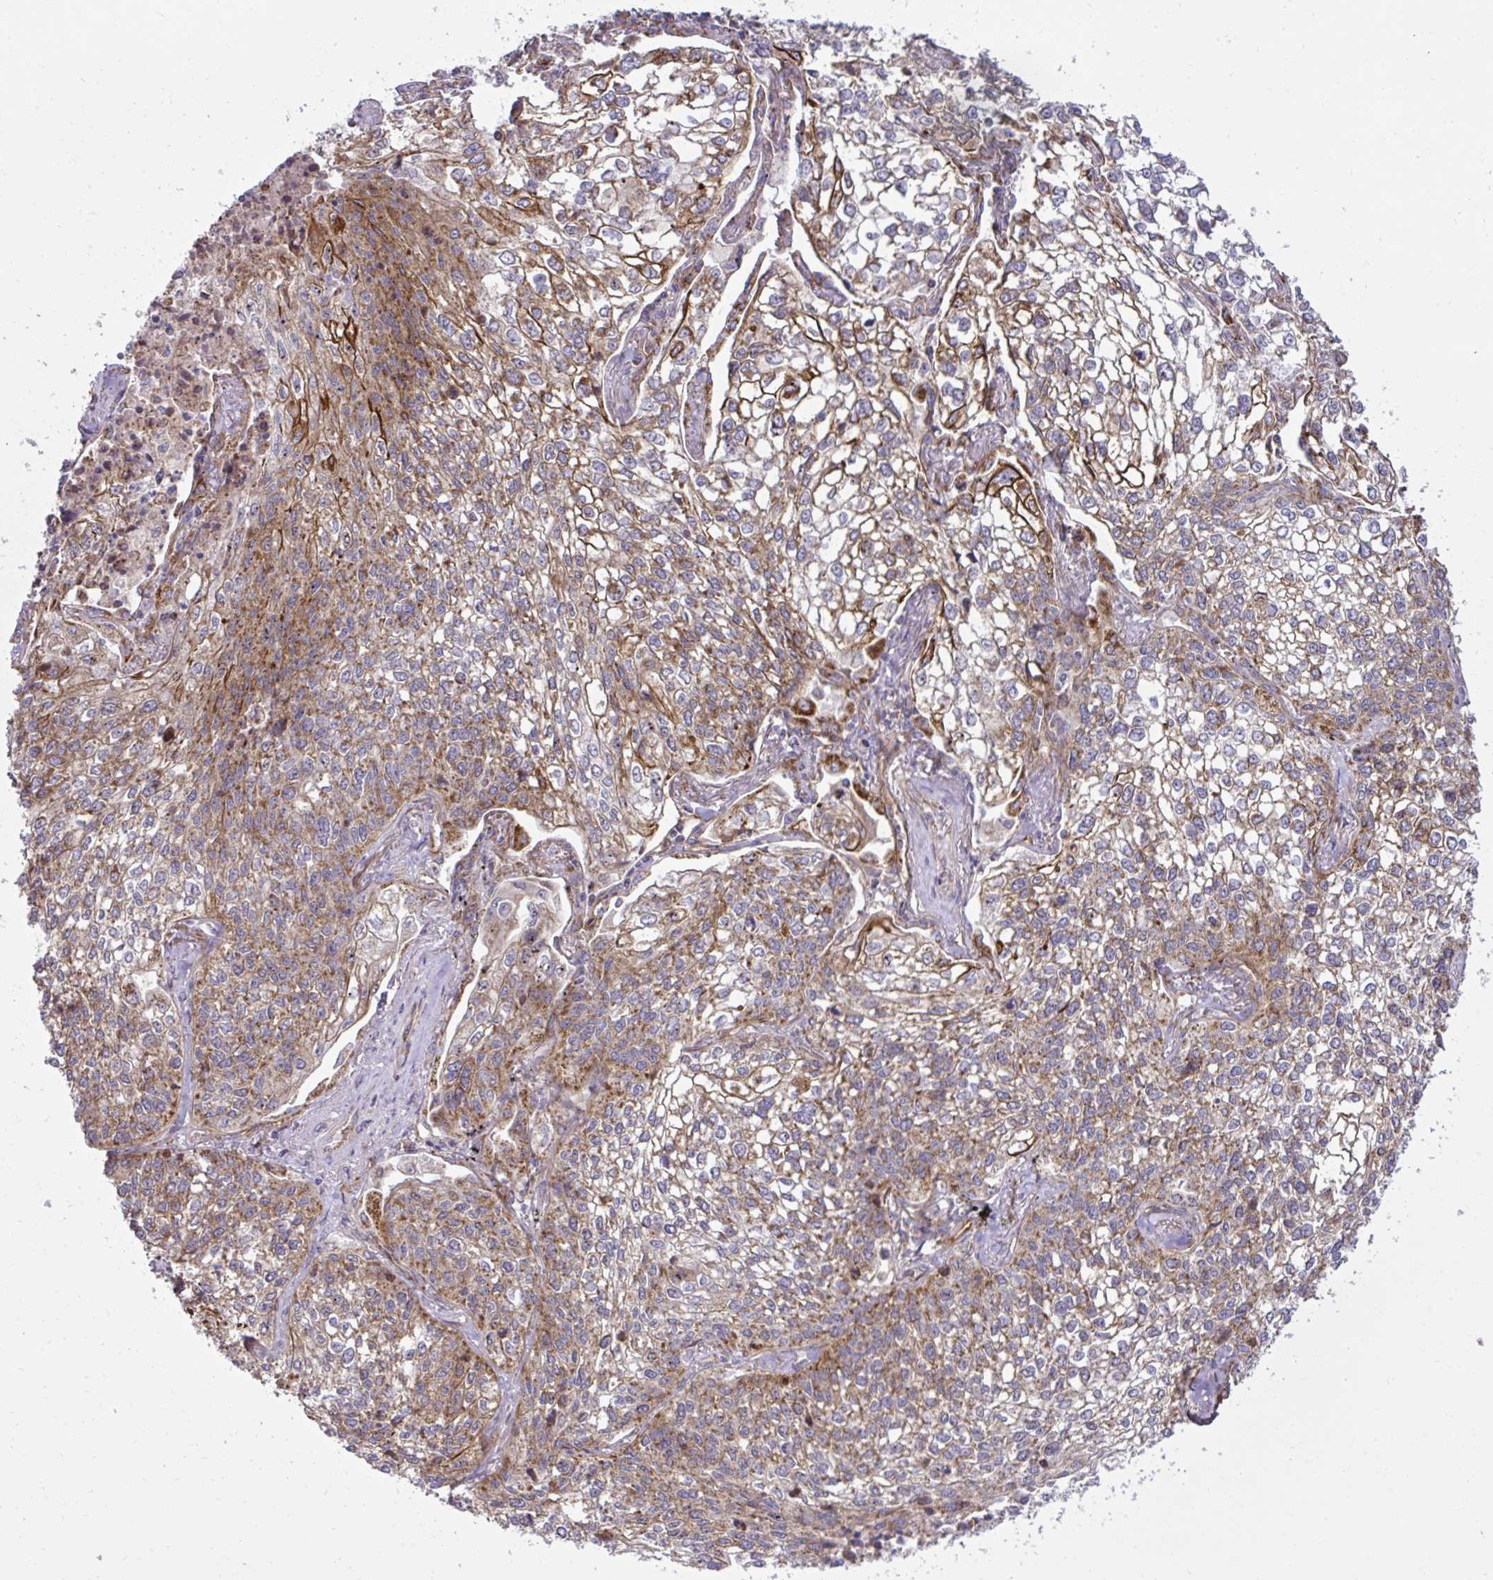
{"staining": {"intensity": "moderate", "quantity": ">75%", "location": "cytoplasmic/membranous"}, "tissue": "lung cancer", "cell_type": "Tumor cells", "image_type": "cancer", "snomed": [{"axis": "morphology", "description": "Squamous cell carcinoma, NOS"}, {"axis": "topography", "description": "Lung"}], "caption": "Brown immunohistochemical staining in lung squamous cell carcinoma demonstrates moderate cytoplasmic/membranous positivity in approximately >75% of tumor cells.", "gene": "LIMS1", "patient": {"sex": "male", "age": 74}}